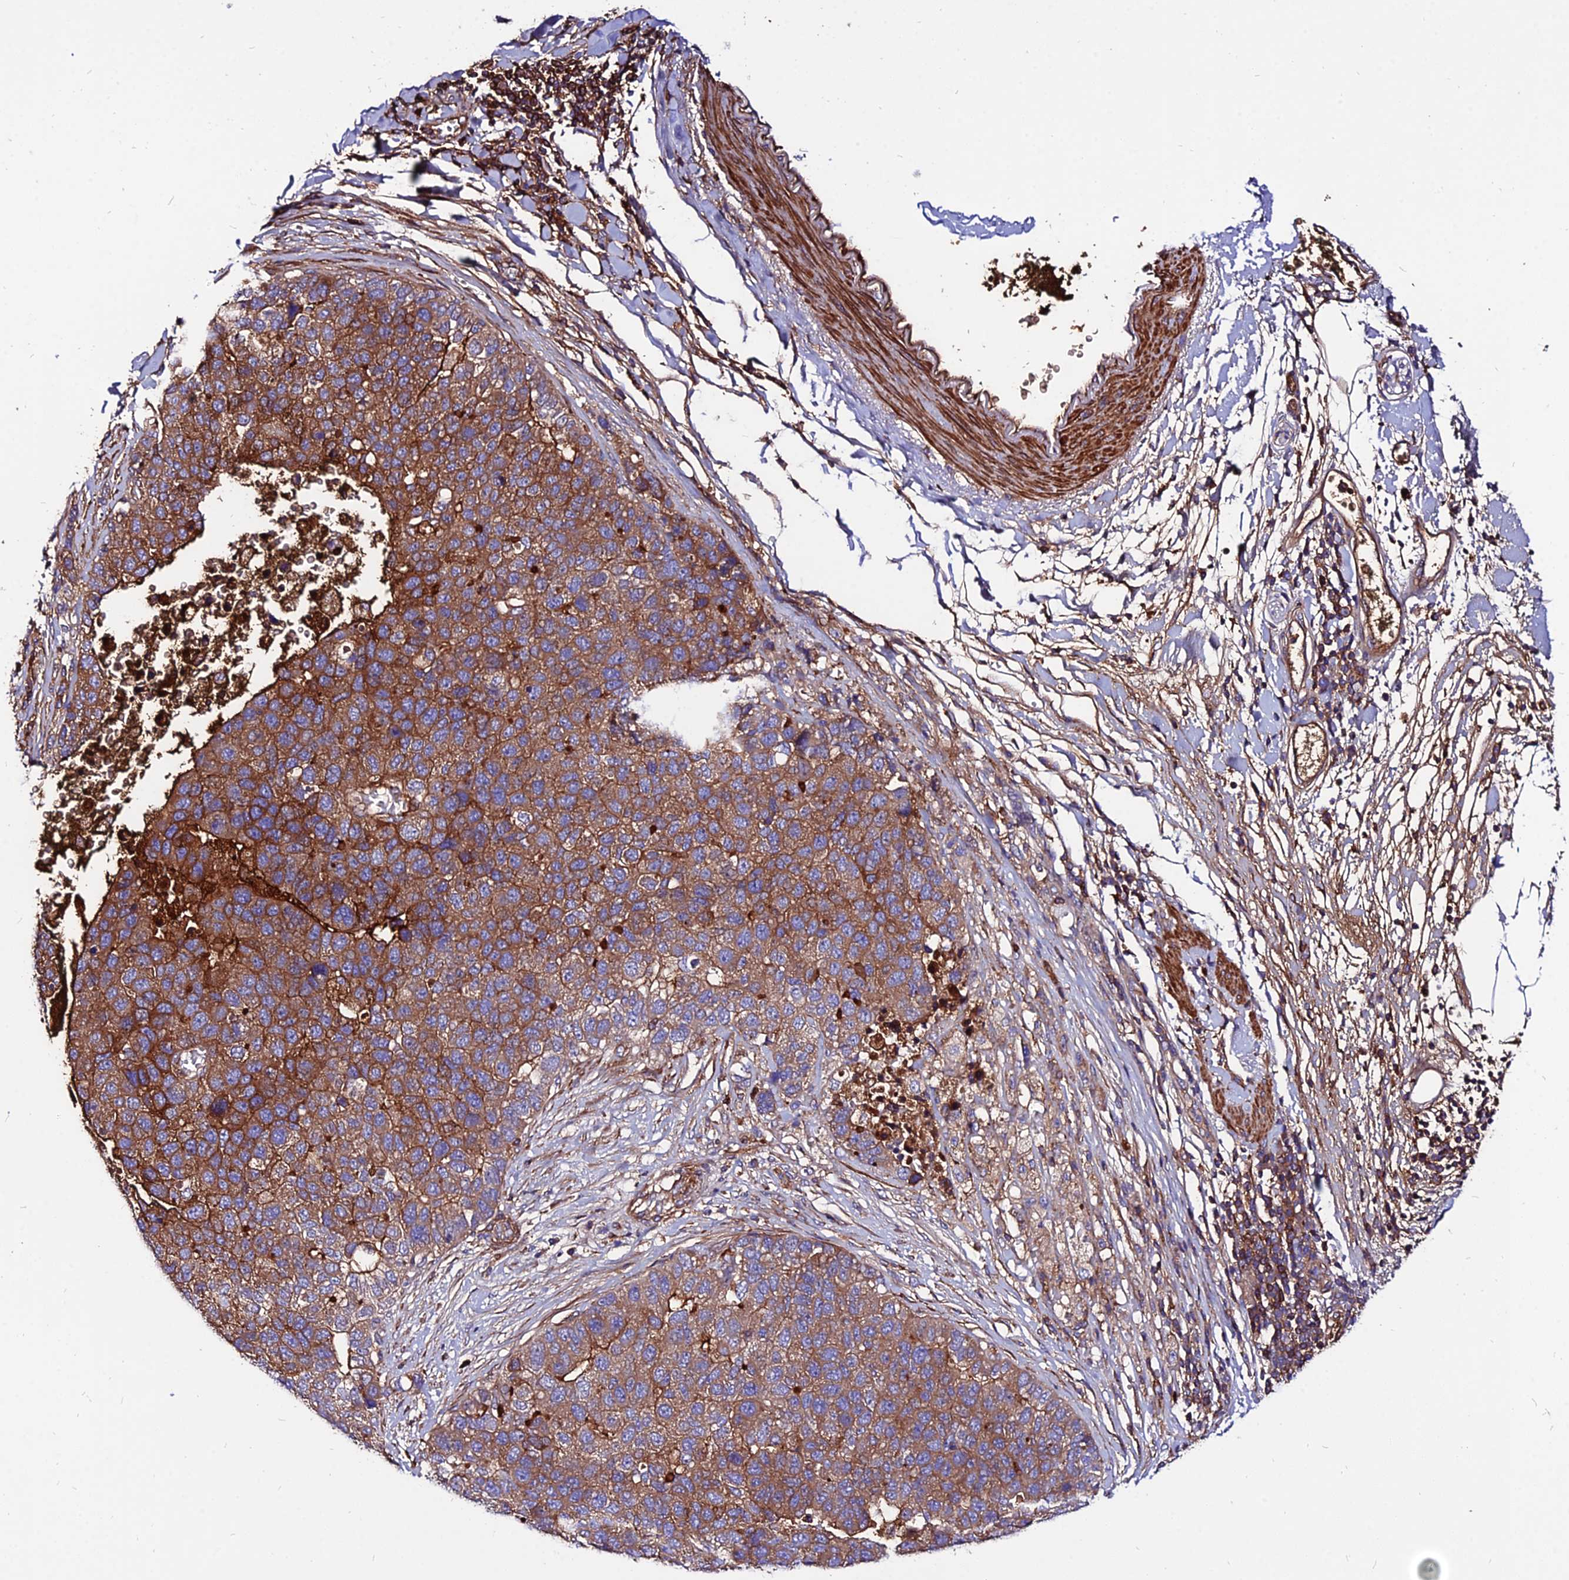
{"staining": {"intensity": "moderate", "quantity": ">75%", "location": "cytoplasmic/membranous"}, "tissue": "pancreatic cancer", "cell_type": "Tumor cells", "image_type": "cancer", "snomed": [{"axis": "morphology", "description": "Adenocarcinoma, NOS"}, {"axis": "topography", "description": "Pancreas"}], "caption": "A brown stain shows moderate cytoplasmic/membranous staining of a protein in human pancreatic adenocarcinoma tumor cells. The staining was performed using DAB (3,3'-diaminobenzidine) to visualize the protein expression in brown, while the nuclei were stained in blue with hematoxylin (Magnification: 20x).", "gene": "PYM1", "patient": {"sex": "female", "age": 61}}